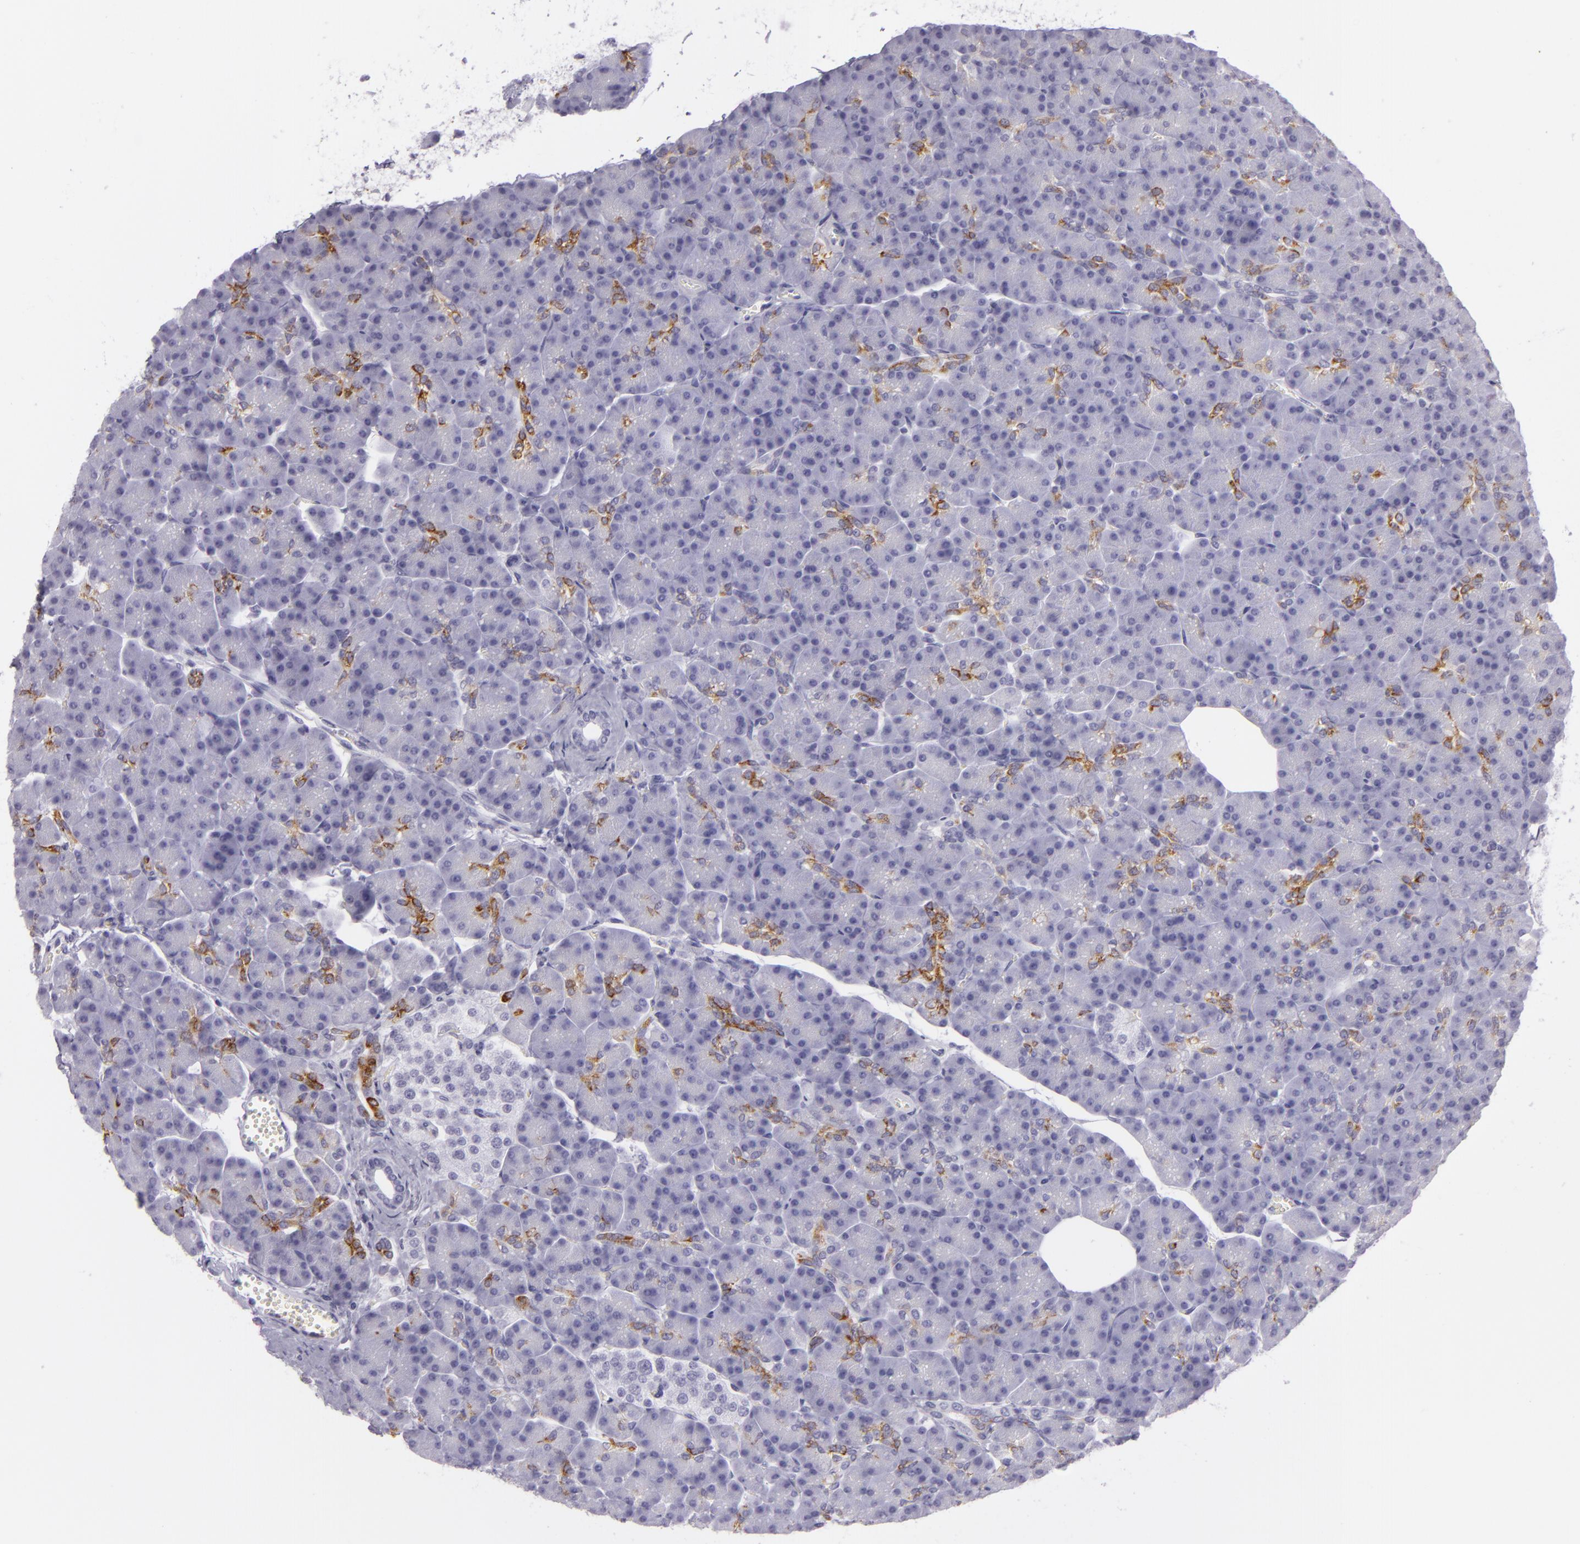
{"staining": {"intensity": "strong", "quantity": "<25%", "location": "cytoplasmic/membranous"}, "tissue": "pancreas", "cell_type": "Exocrine glandular cells", "image_type": "normal", "snomed": [{"axis": "morphology", "description": "Normal tissue, NOS"}, {"axis": "topography", "description": "Pancreas"}], "caption": "Pancreas stained with immunohistochemistry (IHC) reveals strong cytoplasmic/membranous expression in approximately <25% of exocrine glandular cells. The staining was performed using DAB, with brown indicating positive protein expression. Nuclei are stained blue with hematoxylin.", "gene": "MUC6", "patient": {"sex": "female", "age": 43}}